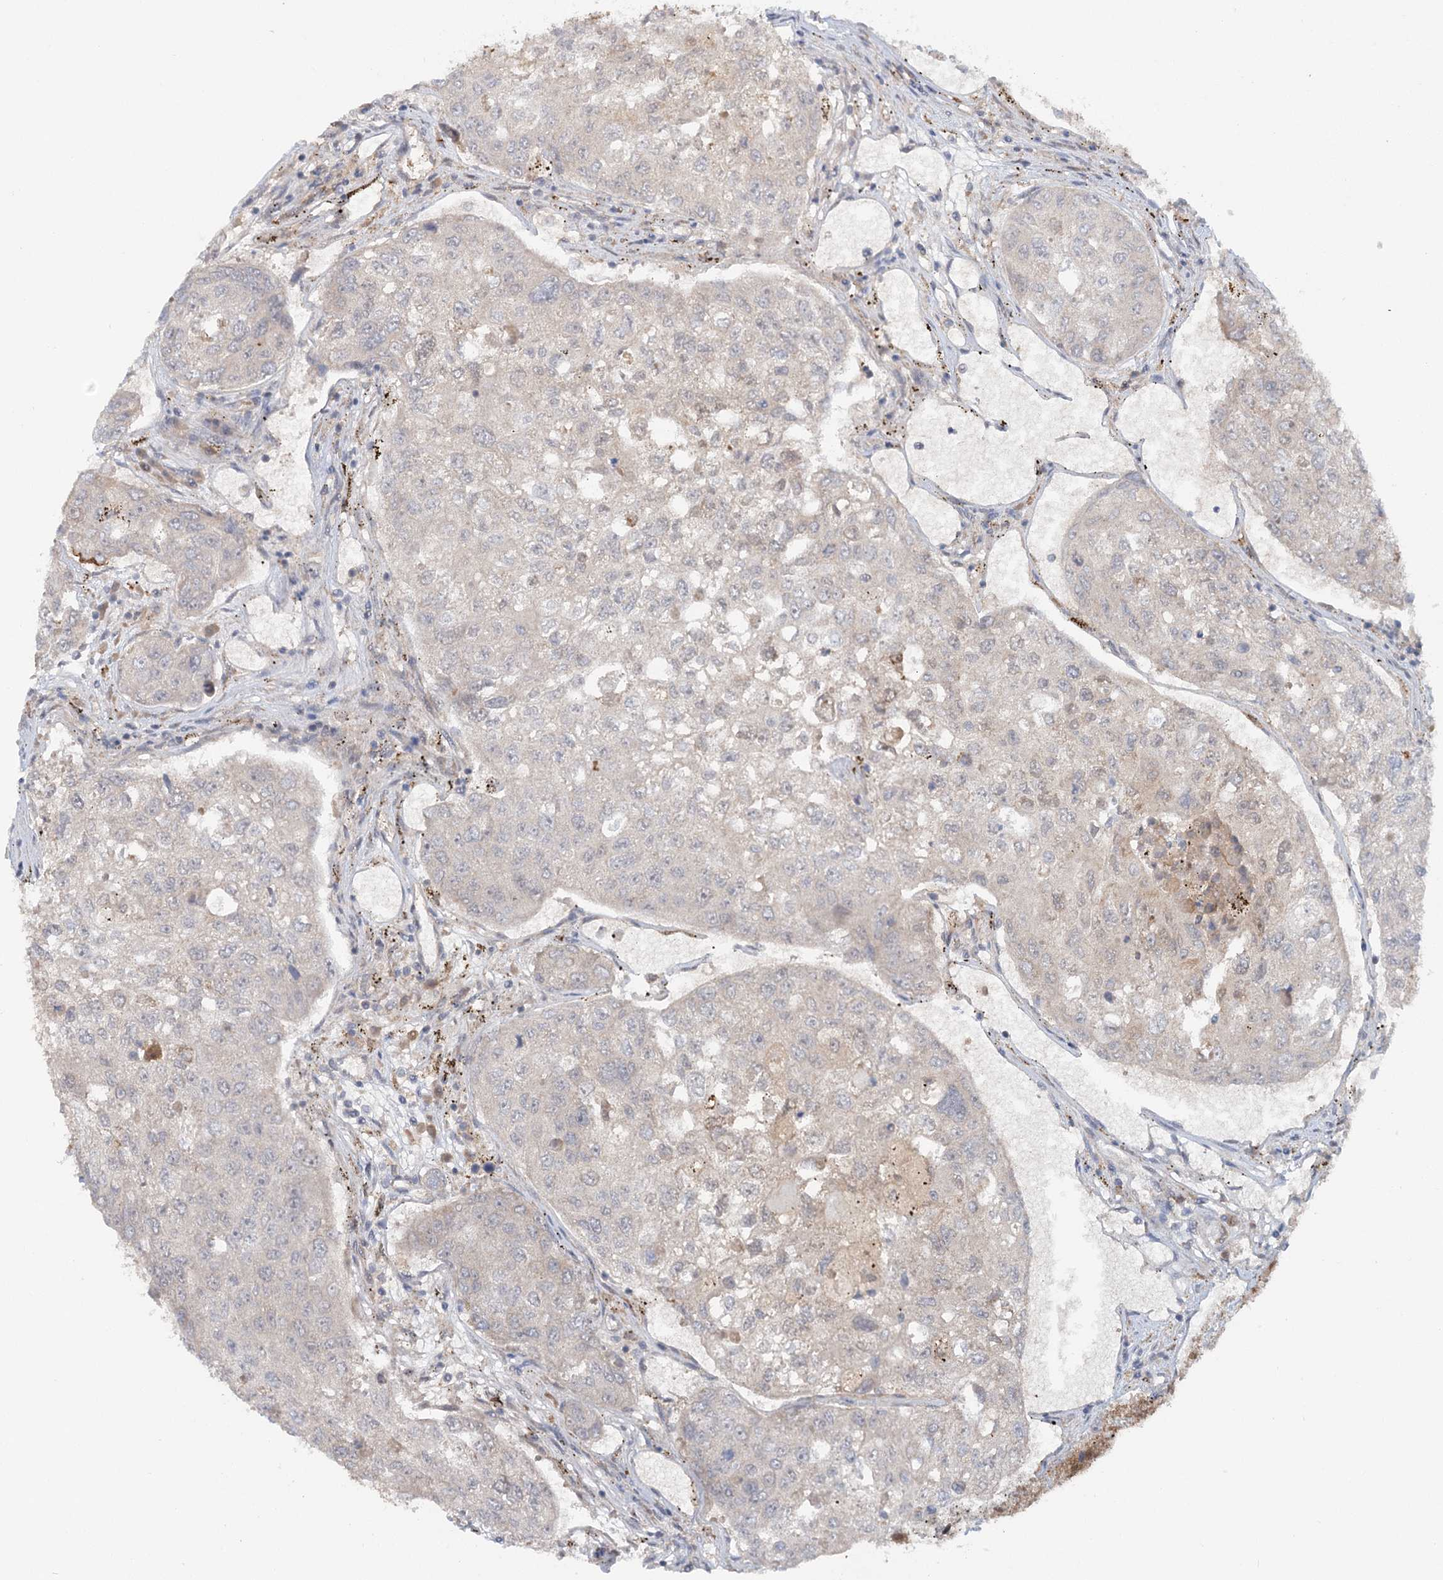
{"staining": {"intensity": "negative", "quantity": "none", "location": "none"}, "tissue": "urothelial cancer", "cell_type": "Tumor cells", "image_type": "cancer", "snomed": [{"axis": "morphology", "description": "Urothelial carcinoma, High grade"}, {"axis": "topography", "description": "Lymph node"}, {"axis": "topography", "description": "Urinary bladder"}], "caption": "The image displays no significant expression in tumor cells of urothelial carcinoma (high-grade).", "gene": "GBE1", "patient": {"sex": "male", "age": 51}}